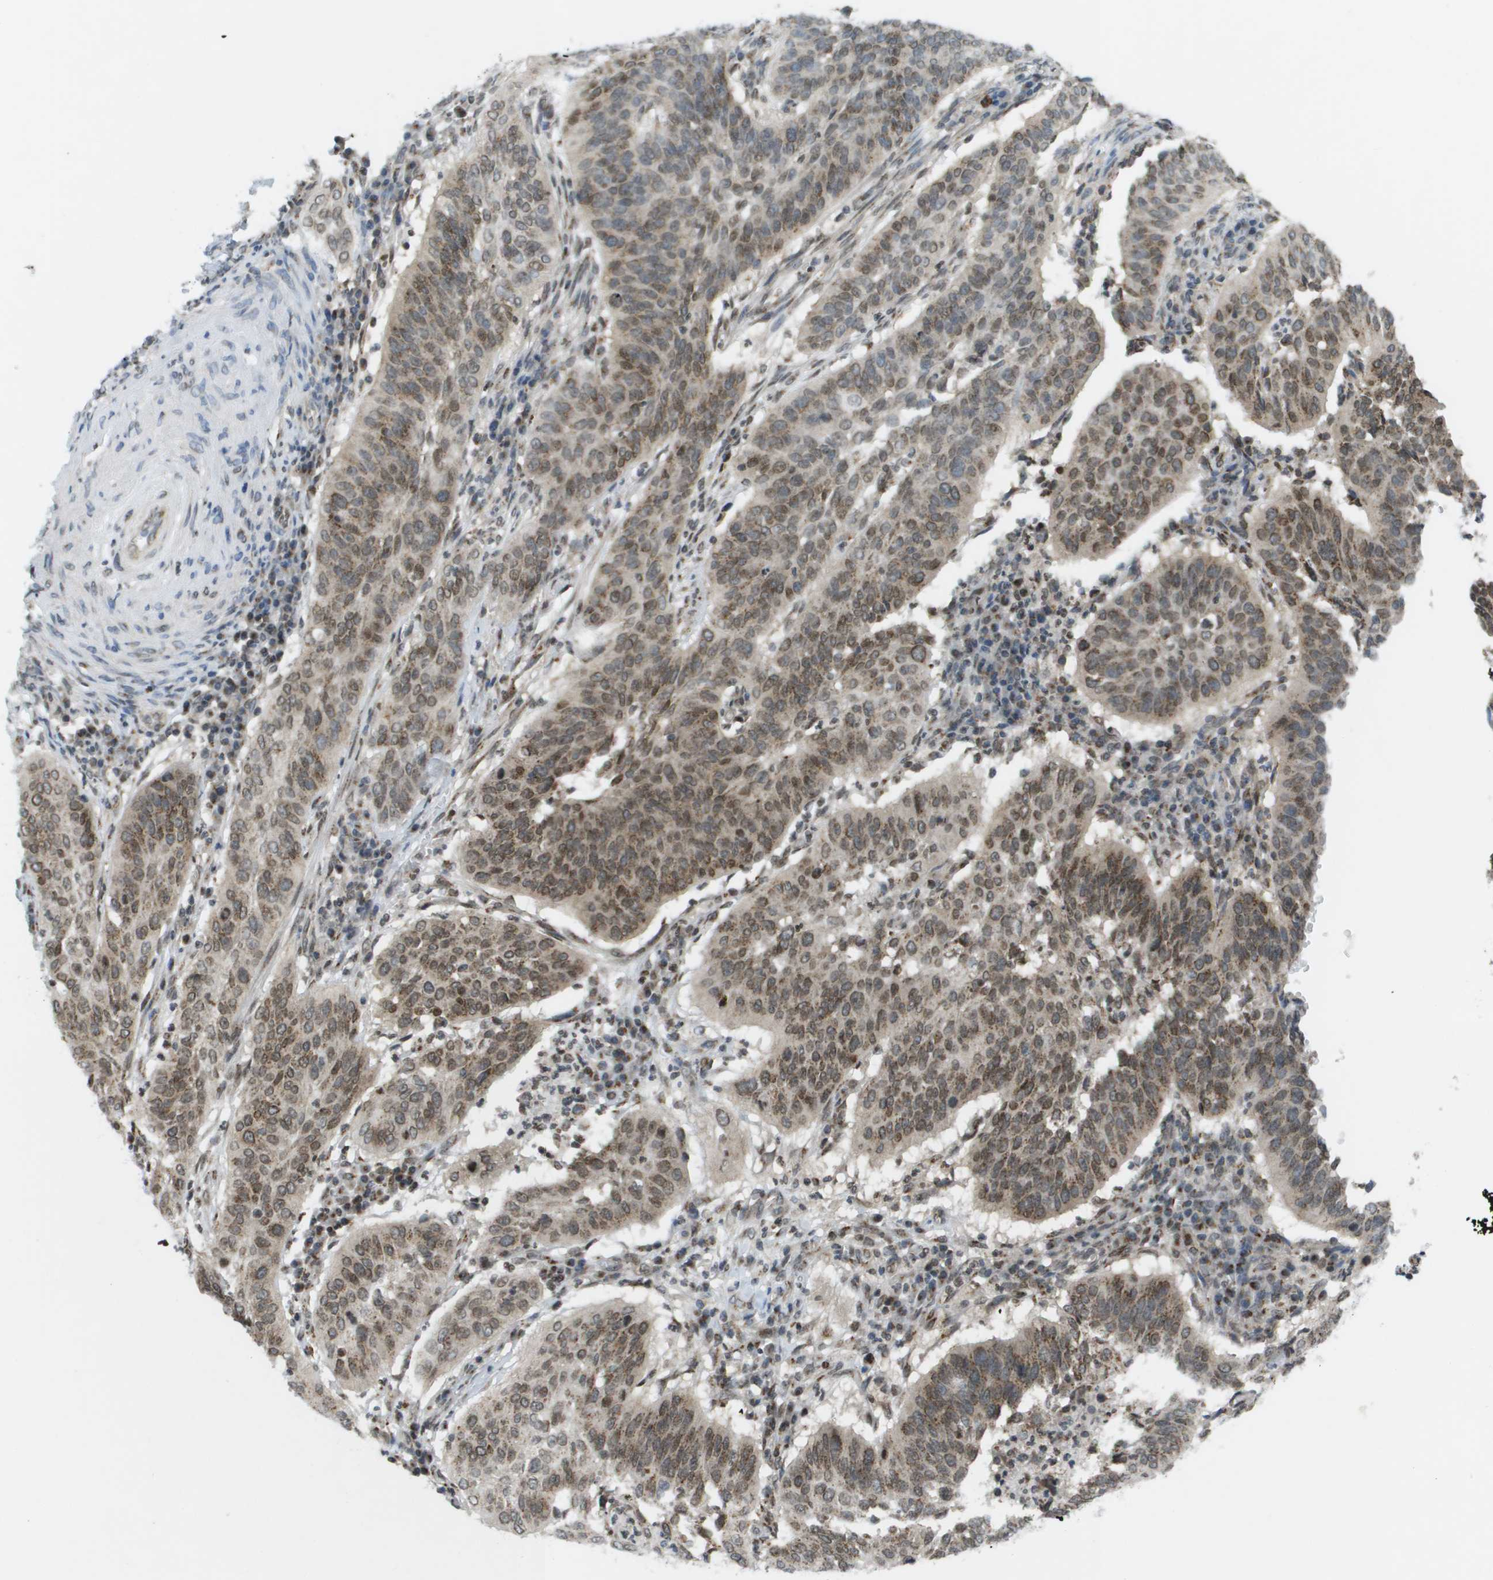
{"staining": {"intensity": "moderate", "quantity": ">75%", "location": "cytoplasmic/membranous,nuclear"}, "tissue": "cervical cancer", "cell_type": "Tumor cells", "image_type": "cancer", "snomed": [{"axis": "morphology", "description": "Normal tissue, NOS"}, {"axis": "morphology", "description": "Squamous cell carcinoma, NOS"}, {"axis": "topography", "description": "Cervix"}], "caption": "Immunohistochemistry image of neoplastic tissue: human cervical cancer stained using immunohistochemistry exhibits medium levels of moderate protein expression localized specifically in the cytoplasmic/membranous and nuclear of tumor cells, appearing as a cytoplasmic/membranous and nuclear brown color.", "gene": "EVC", "patient": {"sex": "female", "age": 39}}